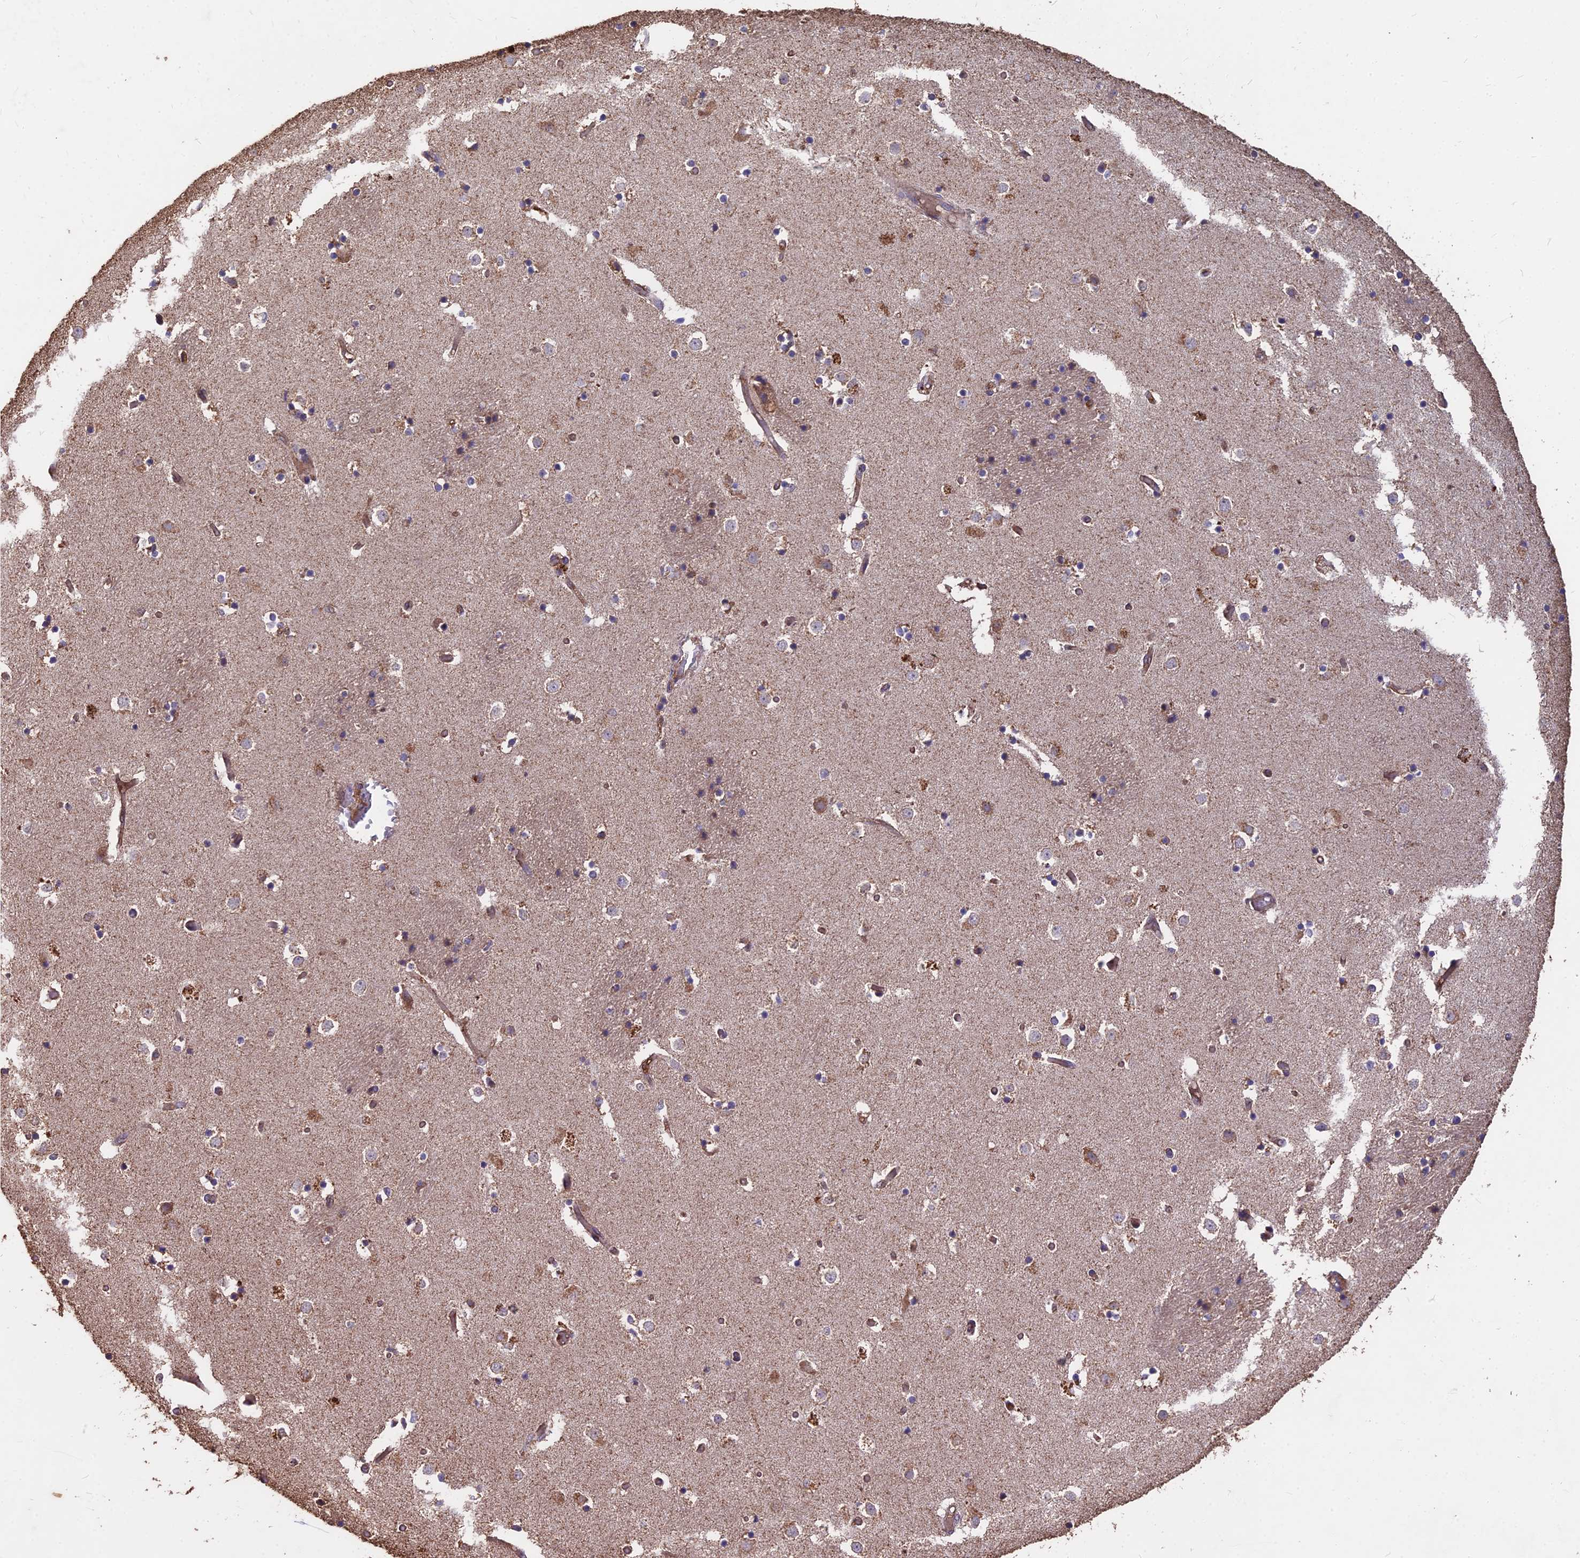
{"staining": {"intensity": "moderate", "quantity": "<25%", "location": "cytoplasmic/membranous"}, "tissue": "caudate", "cell_type": "Glial cells", "image_type": "normal", "snomed": [{"axis": "morphology", "description": "Normal tissue, NOS"}, {"axis": "topography", "description": "Lateral ventricle wall"}], "caption": "Protein expression analysis of benign caudate demonstrates moderate cytoplasmic/membranous expression in approximately <25% of glial cells.", "gene": "CEMIP2", "patient": {"sex": "female", "age": 52}}